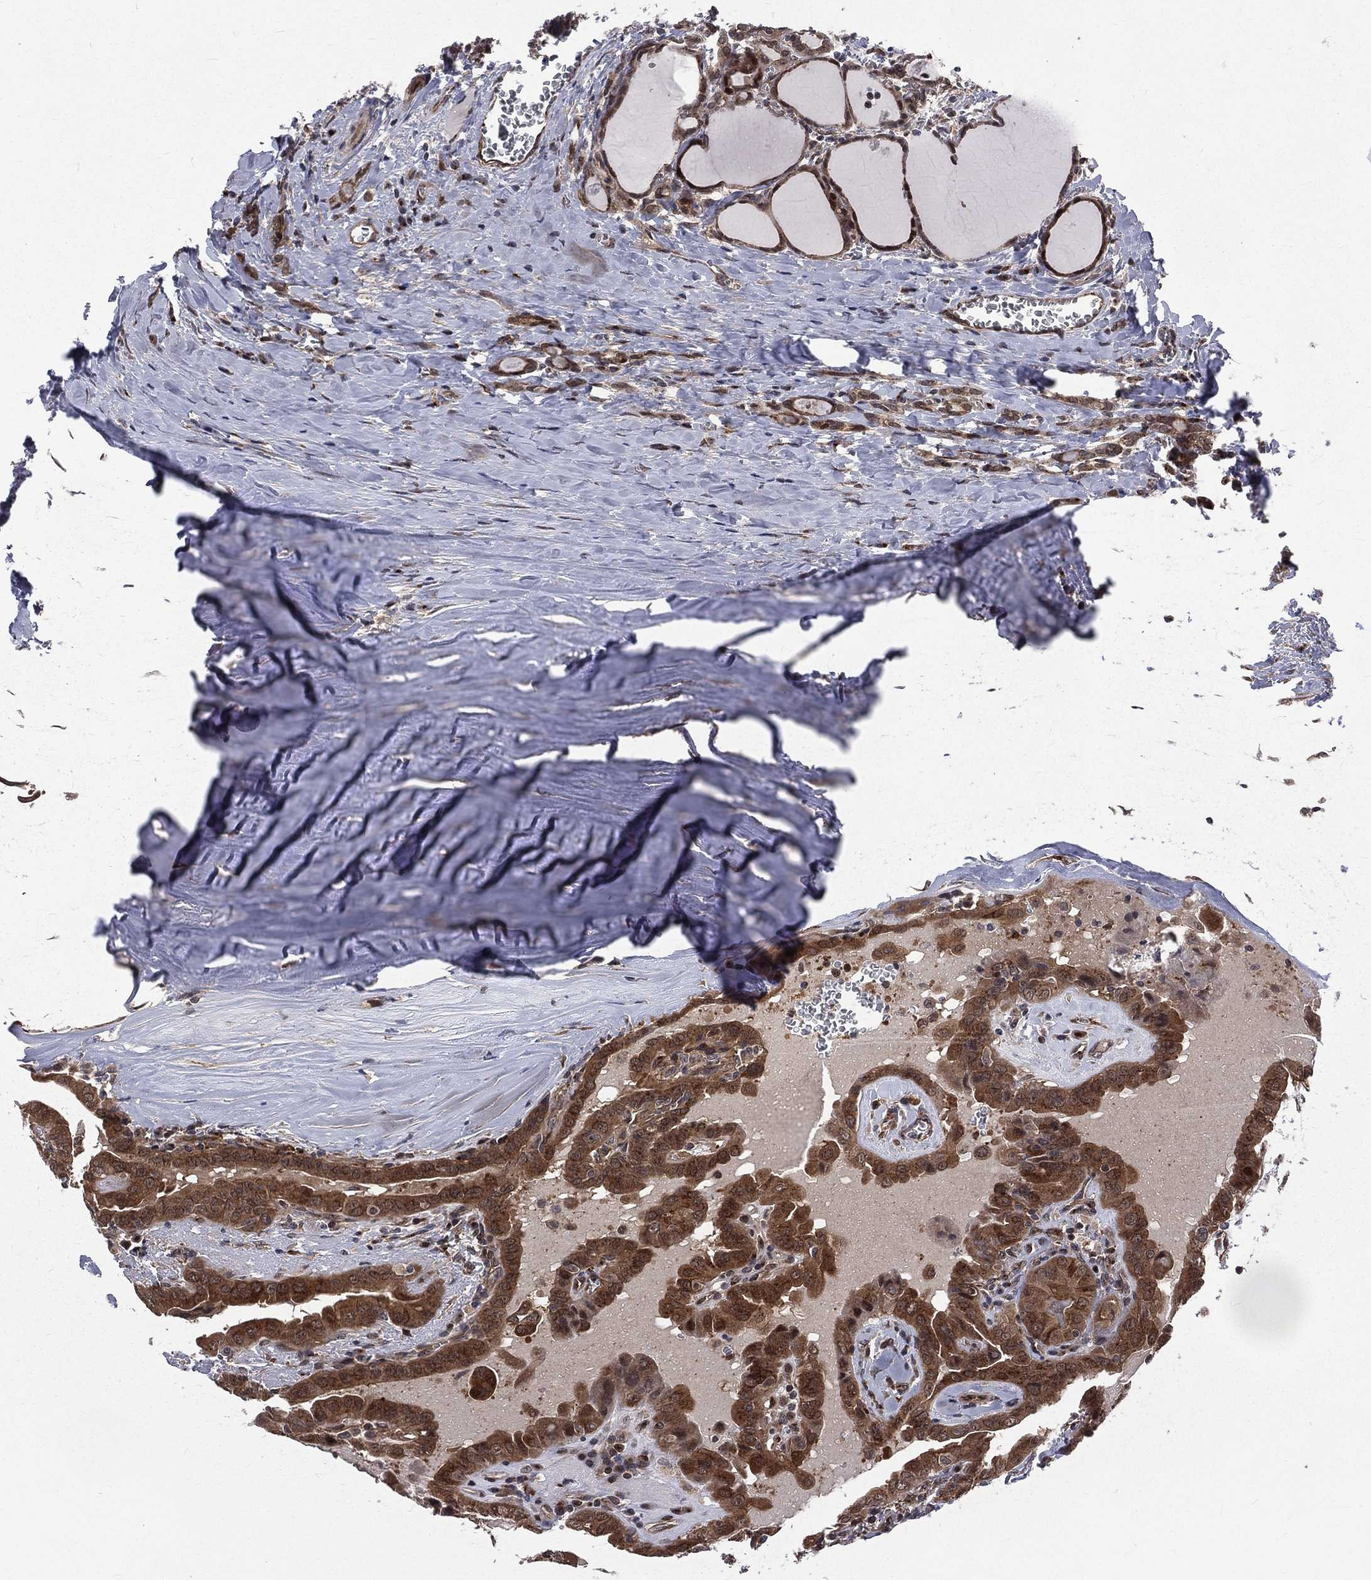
{"staining": {"intensity": "strong", "quantity": ">75%", "location": "cytoplasmic/membranous"}, "tissue": "thyroid cancer", "cell_type": "Tumor cells", "image_type": "cancer", "snomed": [{"axis": "morphology", "description": "Papillary adenocarcinoma, NOS"}, {"axis": "topography", "description": "Thyroid gland"}], "caption": "This is an image of immunohistochemistry staining of thyroid cancer (papillary adenocarcinoma), which shows strong staining in the cytoplasmic/membranous of tumor cells.", "gene": "ARL3", "patient": {"sex": "female", "age": 37}}